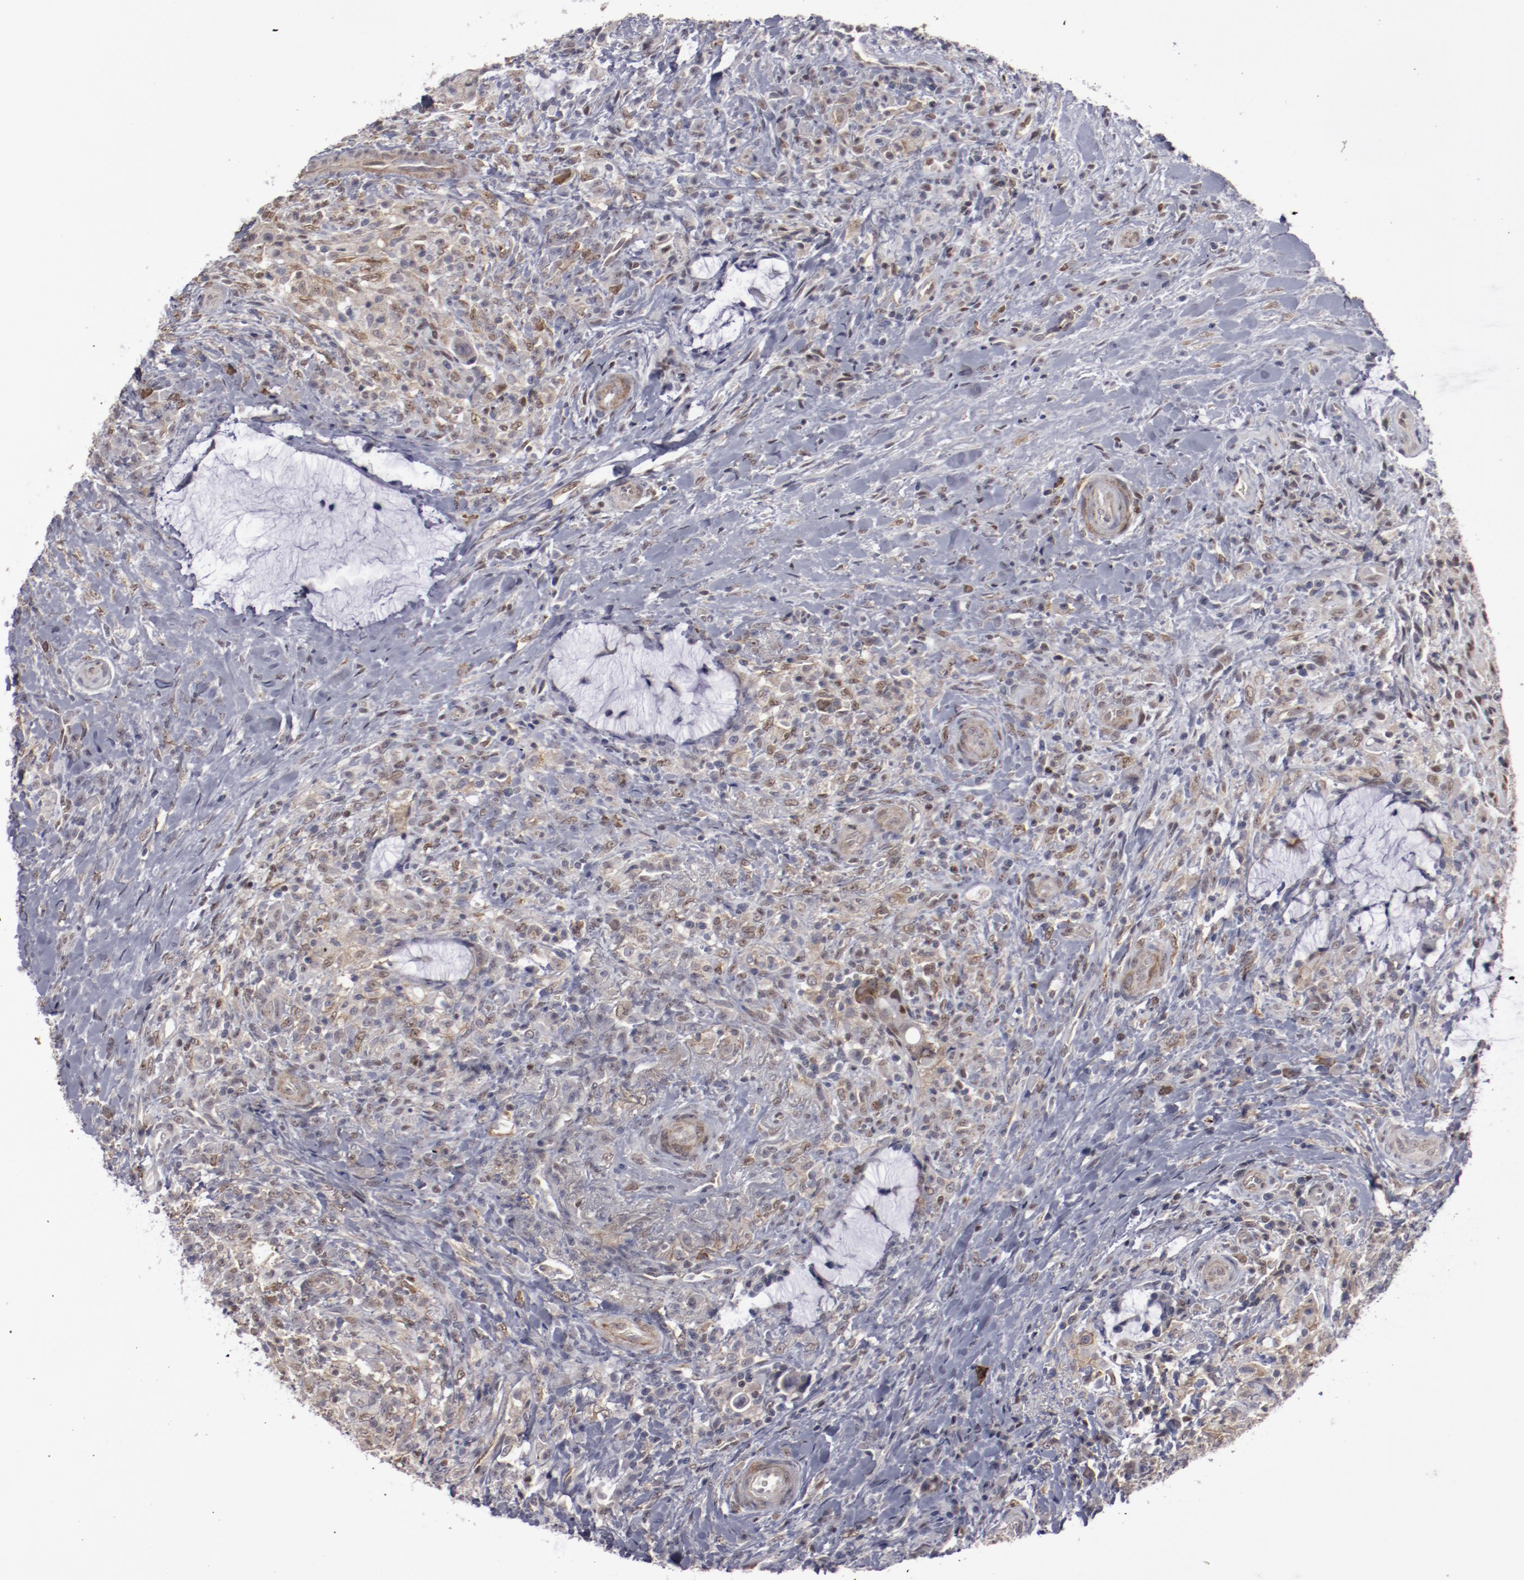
{"staining": {"intensity": "negative", "quantity": "none", "location": "none"}, "tissue": "colorectal cancer", "cell_type": "Tumor cells", "image_type": "cancer", "snomed": [{"axis": "morphology", "description": "Adenocarcinoma, NOS"}, {"axis": "topography", "description": "Rectum"}], "caption": "IHC micrograph of colorectal cancer (adenocarcinoma) stained for a protein (brown), which displays no staining in tumor cells. (Immunohistochemistry (ihc), brightfield microscopy, high magnification).", "gene": "LEF1", "patient": {"sex": "female", "age": 71}}